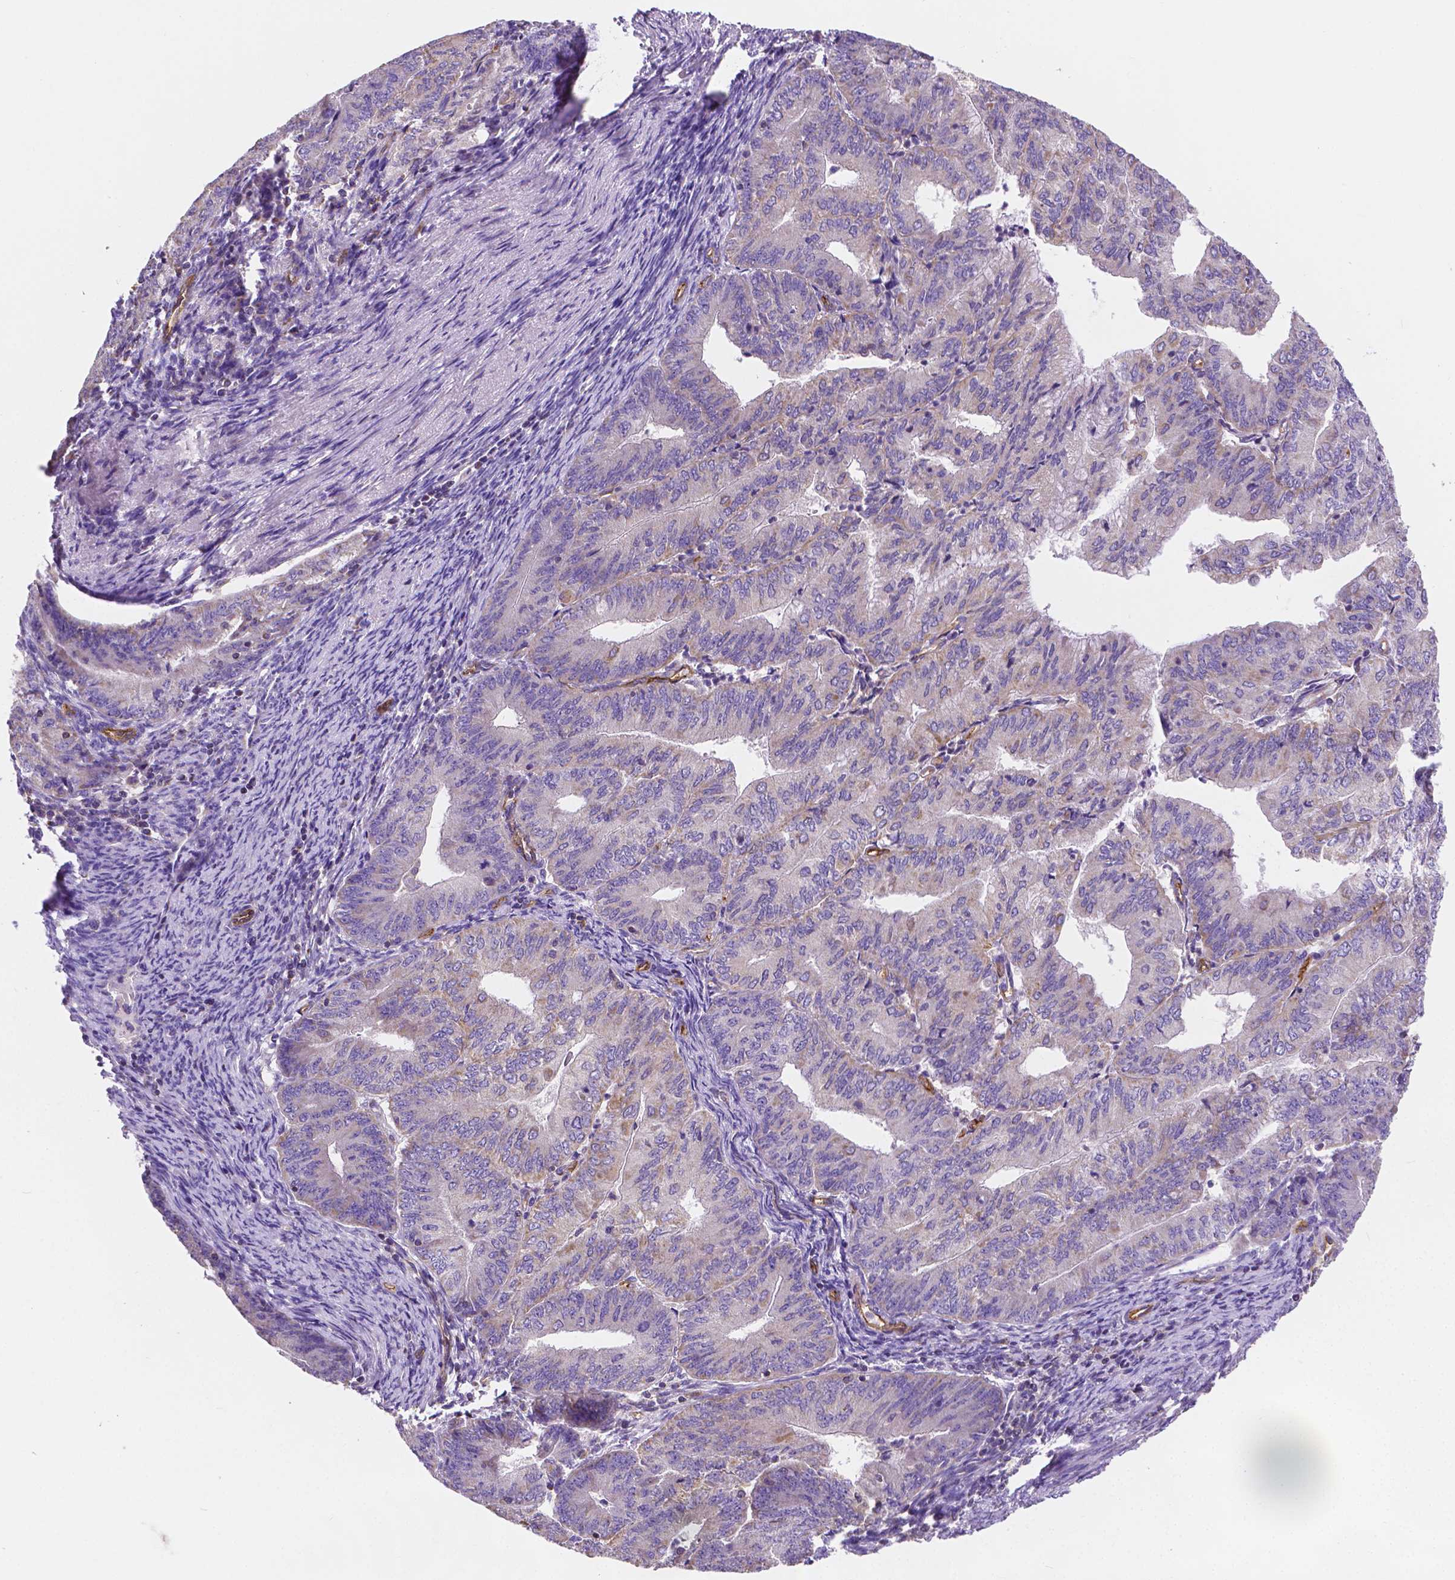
{"staining": {"intensity": "negative", "quantity": "none", "location": "none"}, "tissue": "endometrial cancer", "cell_type": "Tumor cells", "image_type": "cancer", "snomed": [{"axis": "morphology", "description": "Adenocarcinoma, NOS"}, {"axis": "topography", "description": "Endometrium"}], "caption": "This is an immunohistochemistry (IHC) micrograph of endometrial adenocarcinoma. There is no staining in tumor cells.", "gene": "RAB20", "patient": {"sex": "female", "age": 57}}